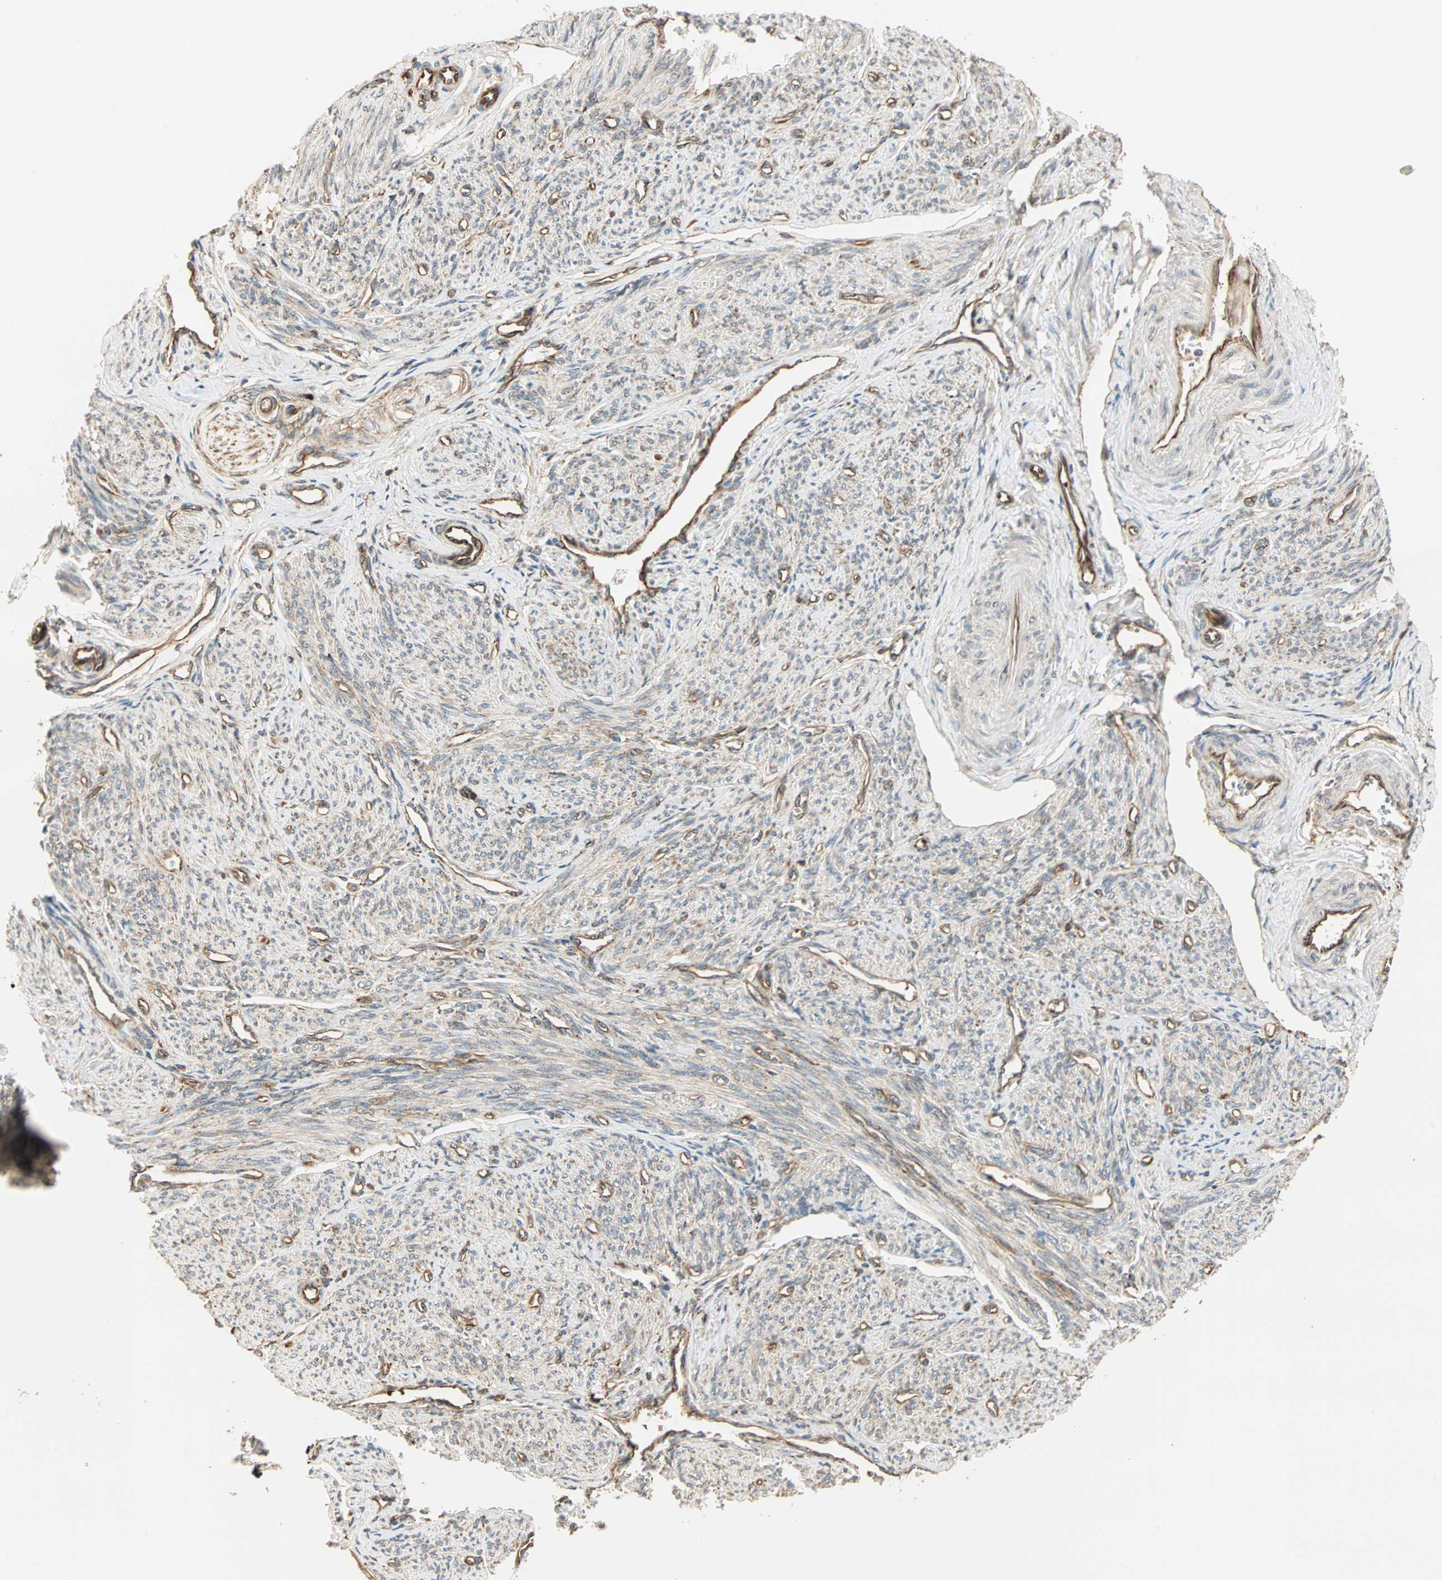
{"staining": {"intensity": "weak", "quantity": ">75%", "location": "cytoplasmic/membranous"}, "tissue": "smooth muscle", "cell_type": "Smooth muscle cells", "image_type": "normal", "snomed": [{"axis": "morphology", "description": "Normal tissue, NOS"}, {"axis": "topography", "description": "Smooth muscle"}], "caption": "Brown immunohistochemical staining in unremarkable human smooth muscle shows weak cytoplasmic/membranous expression in about >75% of smooth muscle cells.", "gene": "P4HA1", "patient": {"sex": "female", "age": 65}}